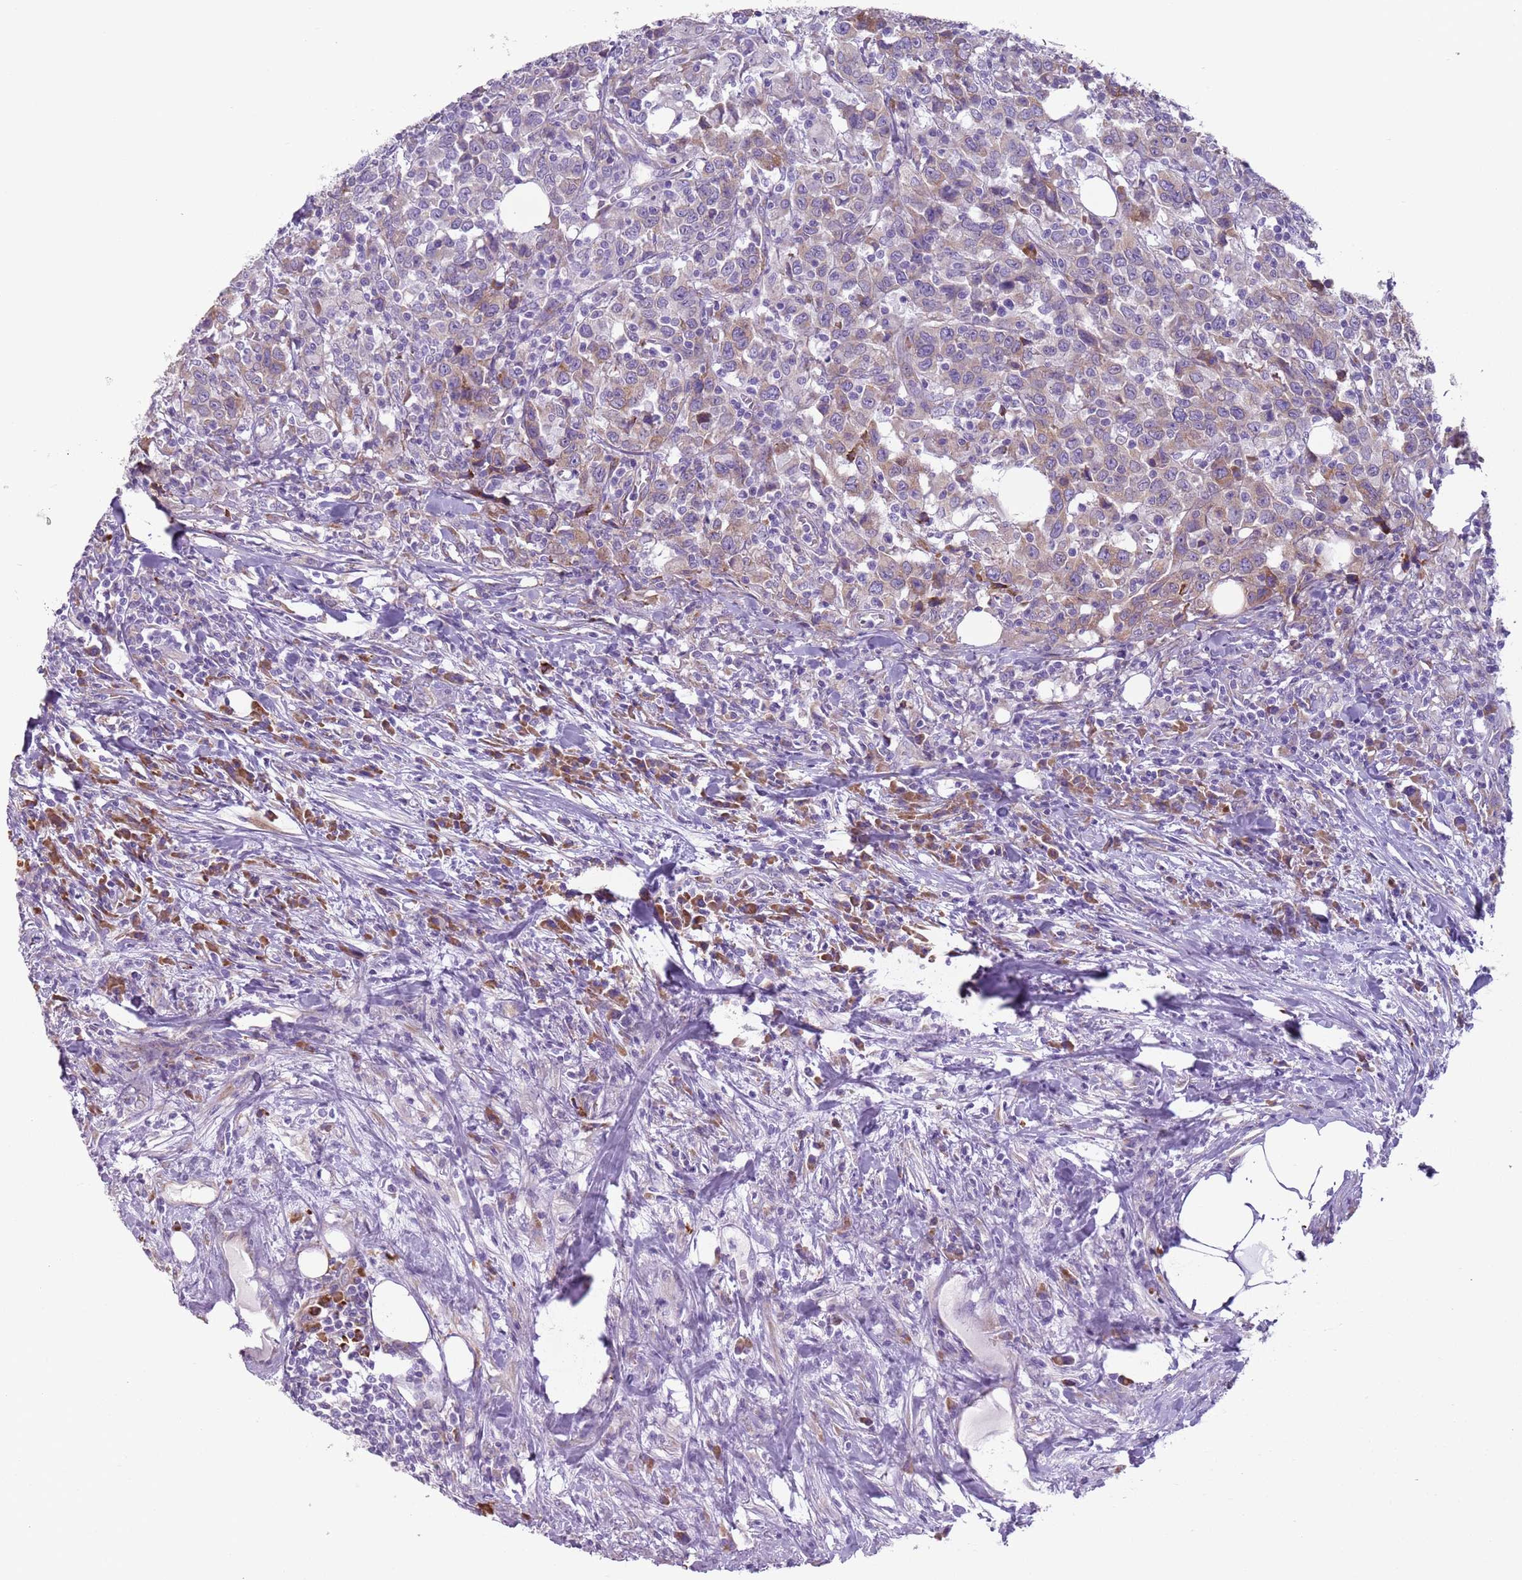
{"staining": {"intensity": "weak", "quantity": "25%-75%", "location": "cytoplasmic/membranous"}, "tissue": "urothelial cancer", "cell_type": "Tumor cells", "image_type": "cancer", "snomed": [{"axis": "morphology", "description": "Urothelial carcinoma, High grade"}, {"axis": "topography", "description": "Urinary bladder"}], "caption": "Immunohistochemistry photomicrograph of neoplastic tissue: human urothelial cancer stained using immunohistochemistry (IHC) displays low levels of weak protein expression localized specifically in the cytoplasmic/membranous of tumor cells, appearing as a cytoplasmic/membranous brown color.", "gene": "HYOU1", "patient": {"sex": "male", "age": 61}}